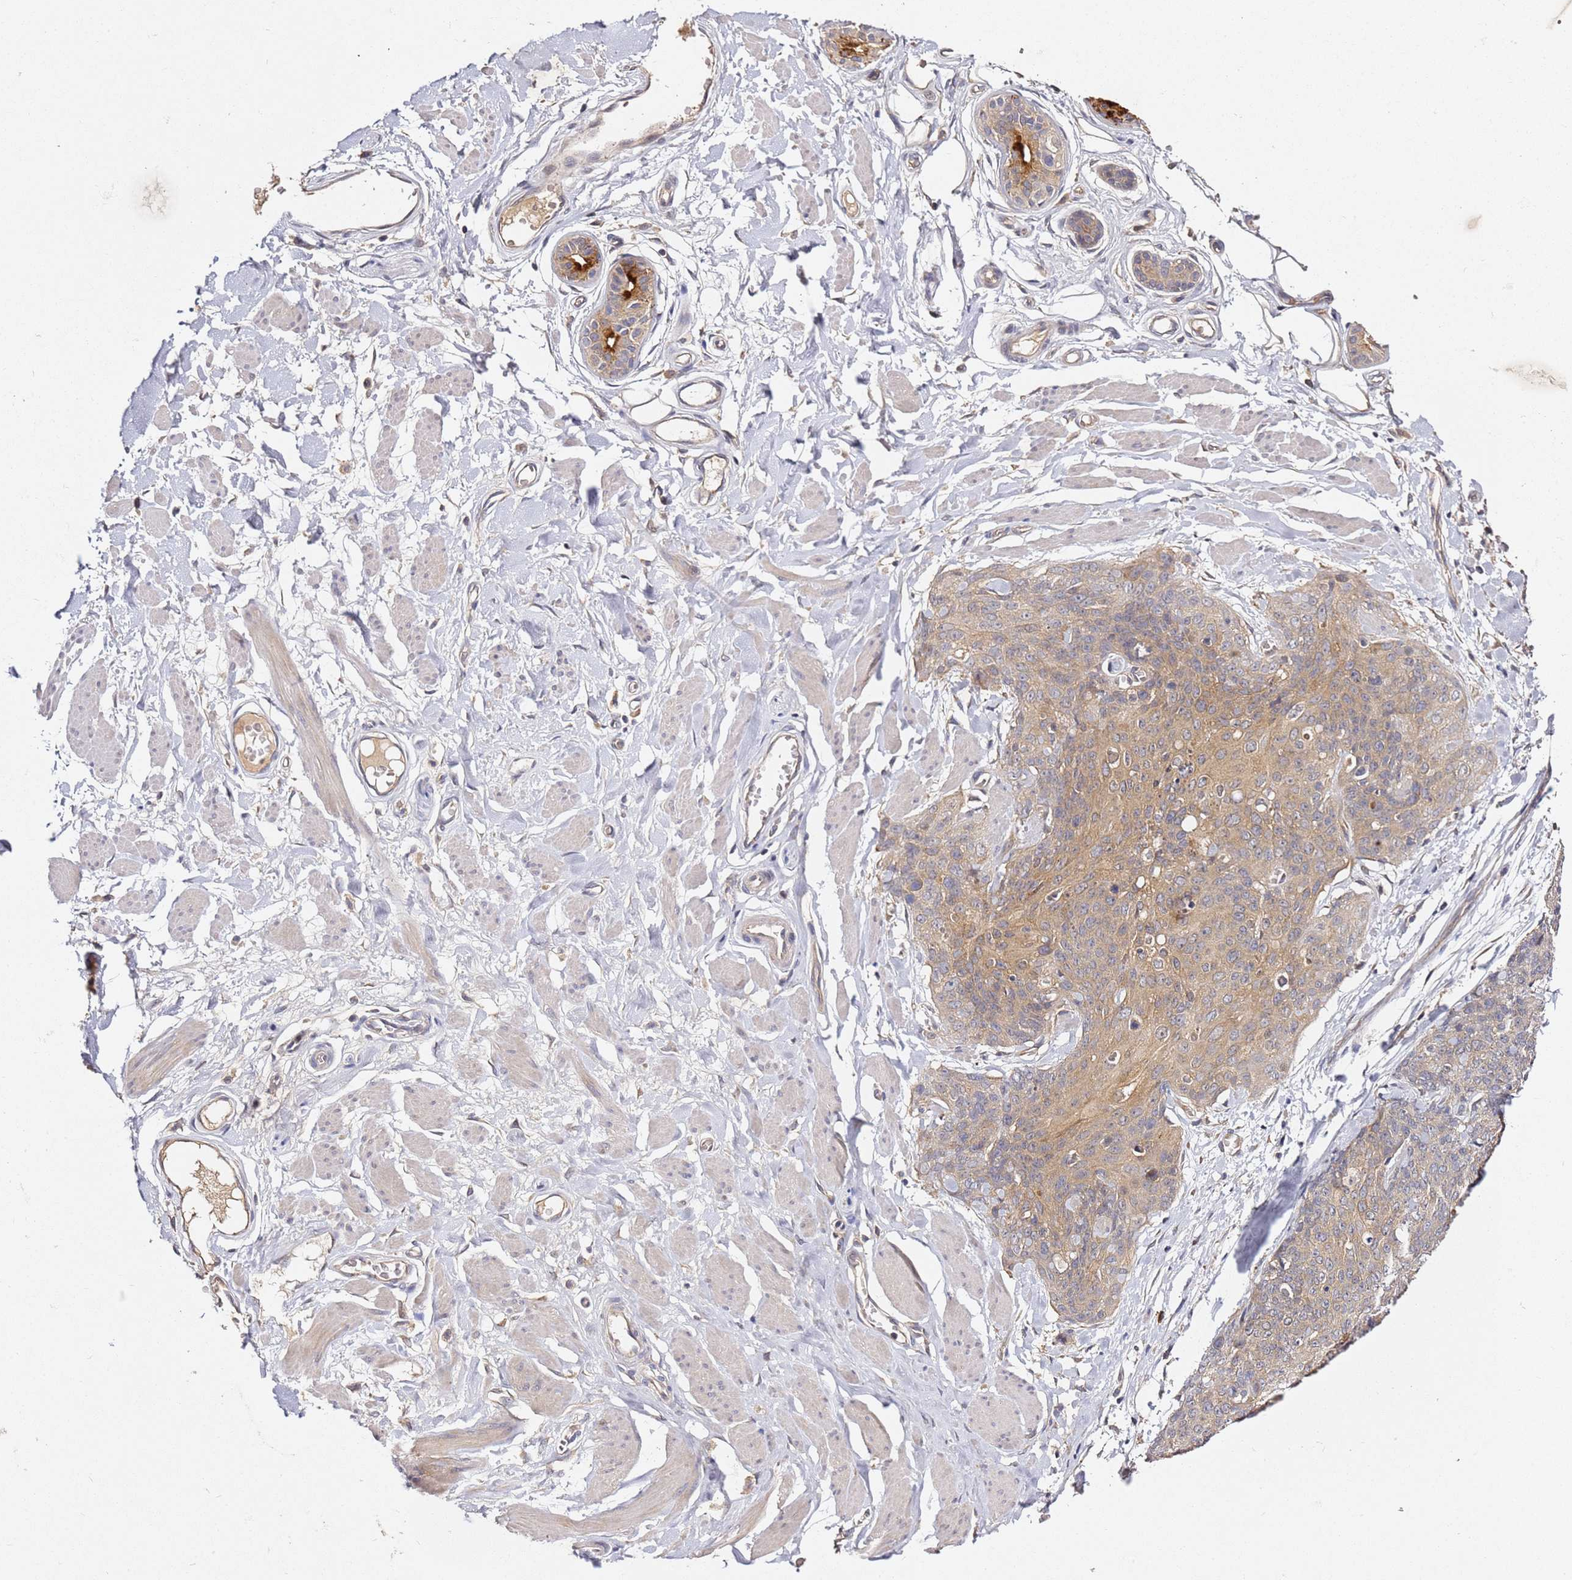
{"staining": {"intensity": "weak", "quantity": "25%-75%", "location": "cytoplasmic/membranous"}, "tissue": "skin cancer", "cell_type": "Tumor cells", "image_type": "cancer", "snomed": [{"axis": "morphology", "description": "Squamous cell carcinoma, NOS"}, {"axis": "topography", "description": "Skin"}, {"axis": "topography", "description": "Vulva"}], "caption": "Immunohistochemistry (IHC) of human squamous cell carcinoma (skin) demonstrates low levels of weak cytoplasmic/membranous positivity in approximately 25%-75% of tumor cells.", "gene": "OSBPL2", "patient": {"sex": "female", "age": 85}}